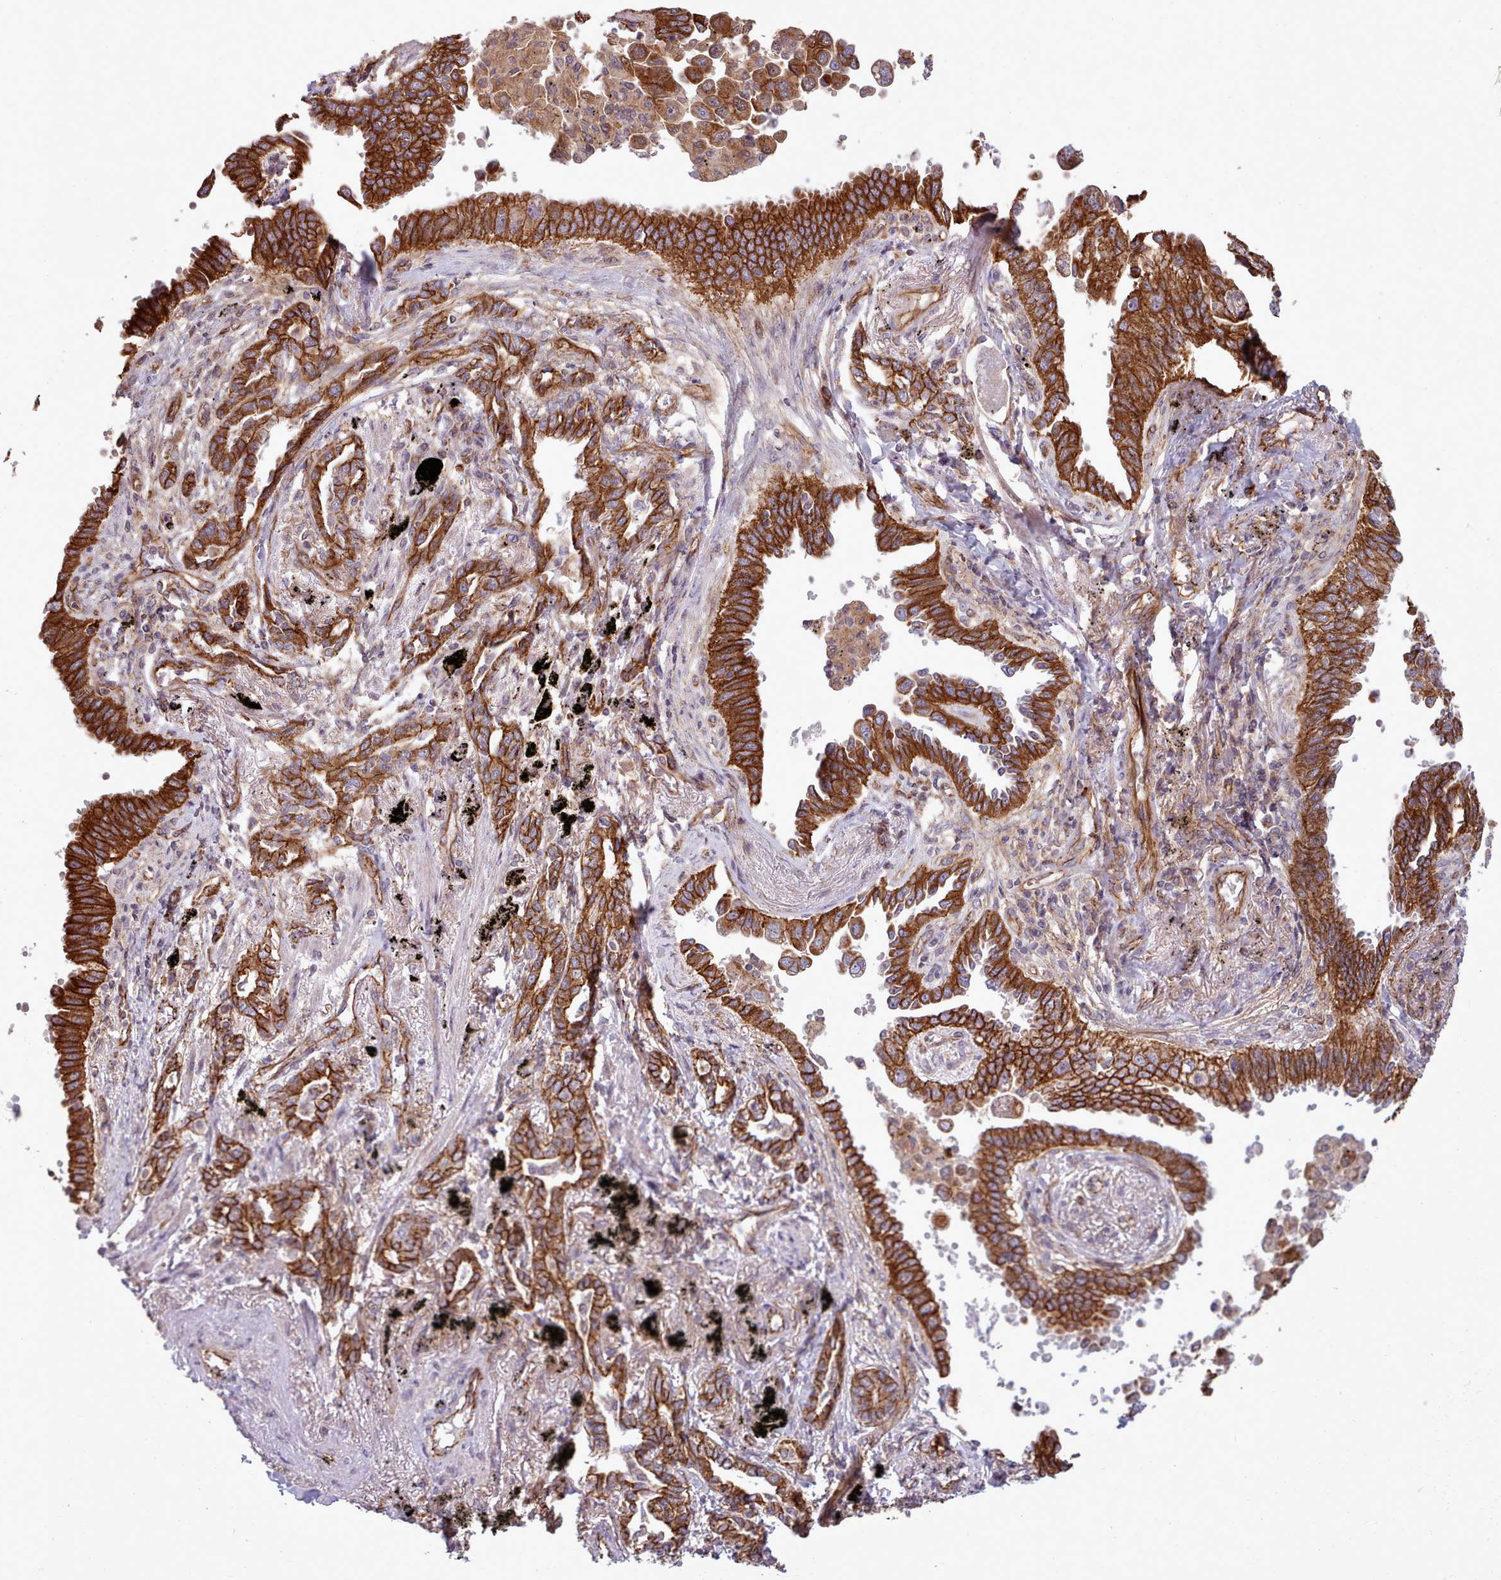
{"staining": {"intensity": "strong", "quantity": ">75%", "location": "cytoplasmic/membranous"}, "tissue": "lung cancer", "cell_type": "Tumor cells", "image_type": "cancer", "snomed": [{"axis": "morphology", "description": "Adenocarcinoma, NOS"}, {"axis": "topography", "description": "Lung"}], "caption": "Lung adenocarcinoma stained with a brown dye reveals strong cytoplasmic/membranous positive staining in approximately >75% of tumor cells.", "gene": "MRPL46", "patient": {"sex": "male", "age": 67}}